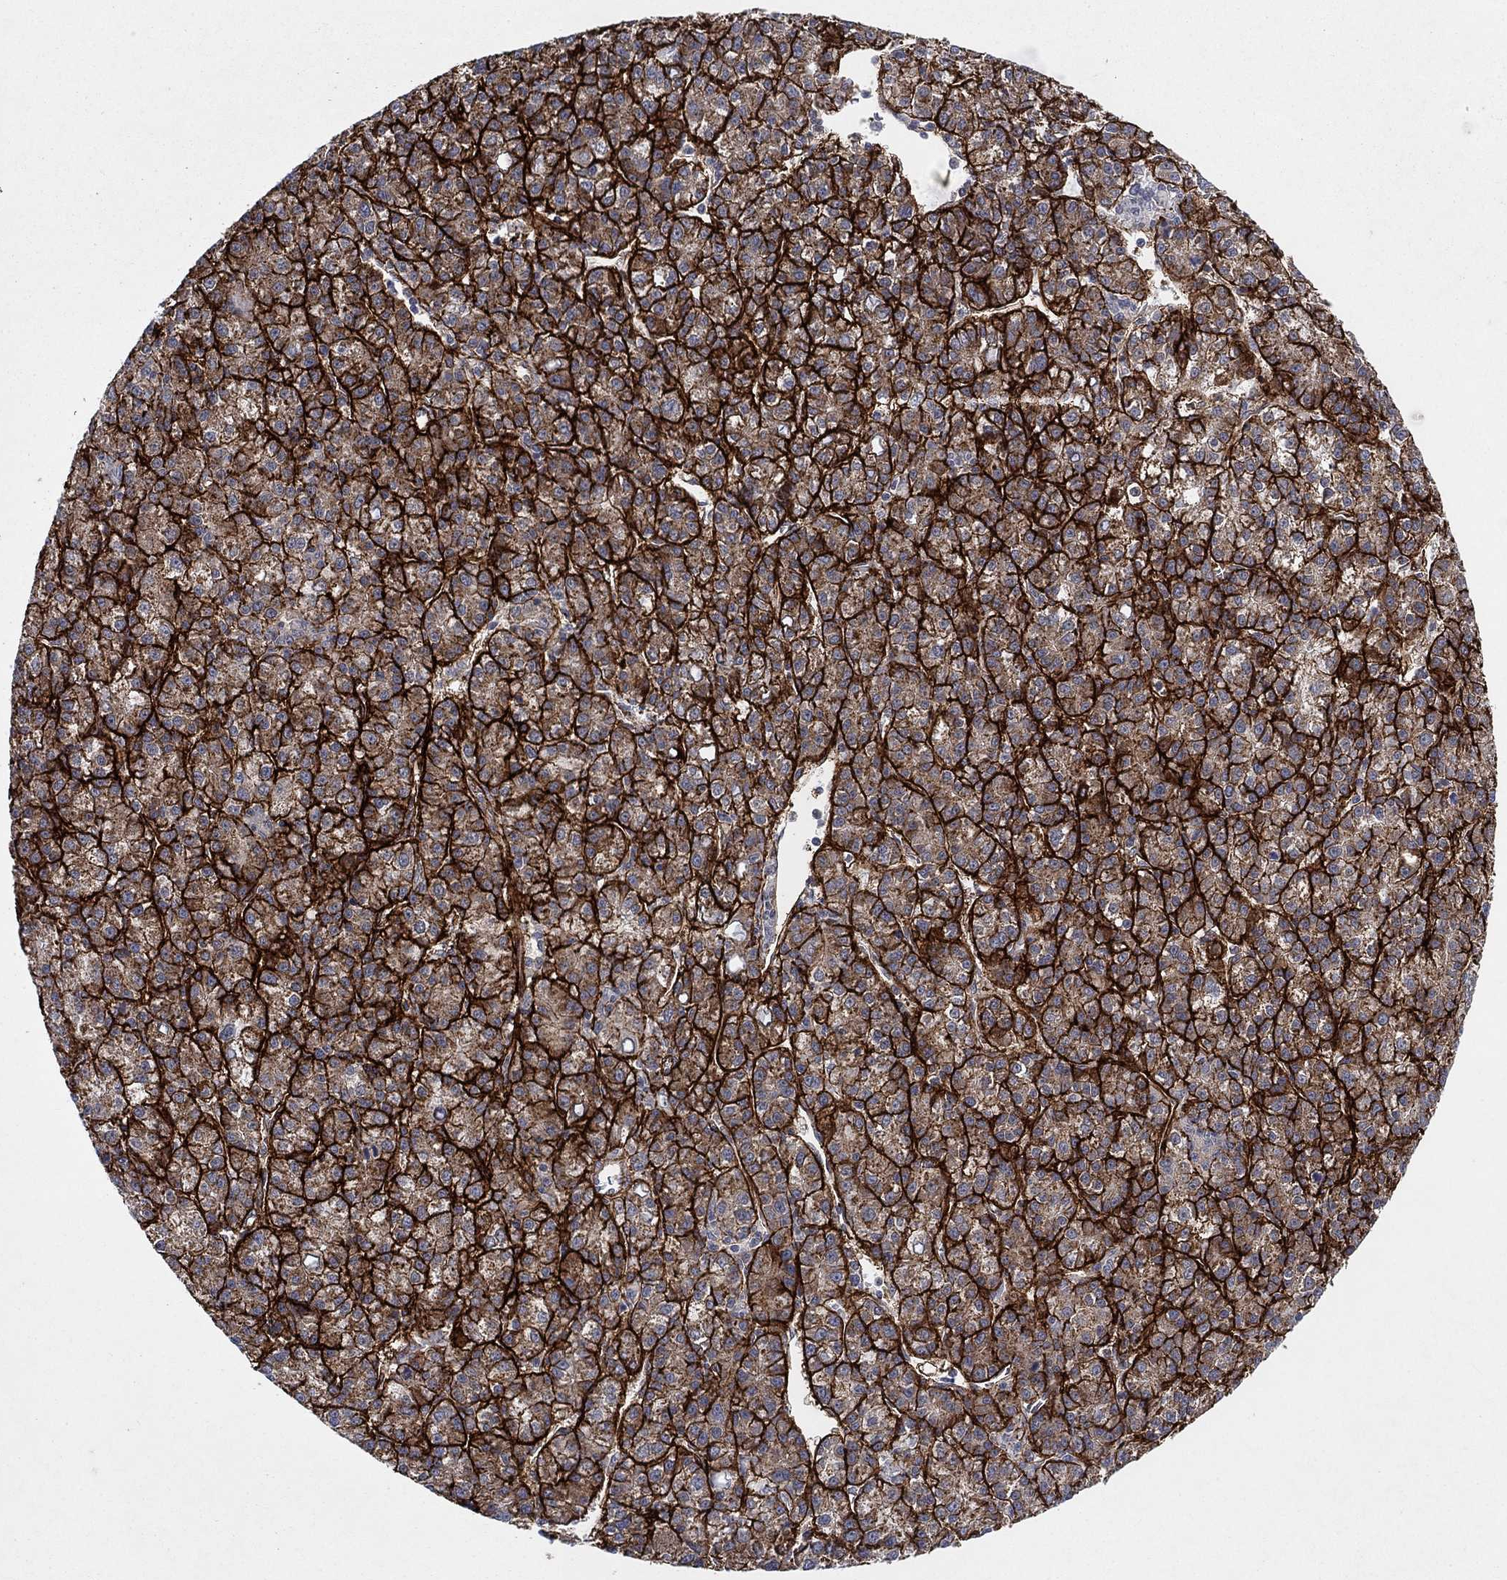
{"staining": {"intensity": "strong", "quantity": ">75%", "location": "cytoplasmic/membranous"}, "tissue": "liver cancer", "cell_type": "Tumor cells", "image_type": "cancer", "snomed": [{"axis": "morphology", "description": "Carcinoma, Hepatocellular, NOS"}, {"axis": "topography", "description": "Liver"}], "caption": "Liver cancer (hepatocellular carcinoma) stained with DAB (3,3'-diaminobenzidine) immunohistochemistry (IHC) shows high levels of strong cytoplasmic/membranous positivity in approximately >75% of tumor cells.", "gene": "SDC1", "patient": {"sex": "female", "age": 60}}